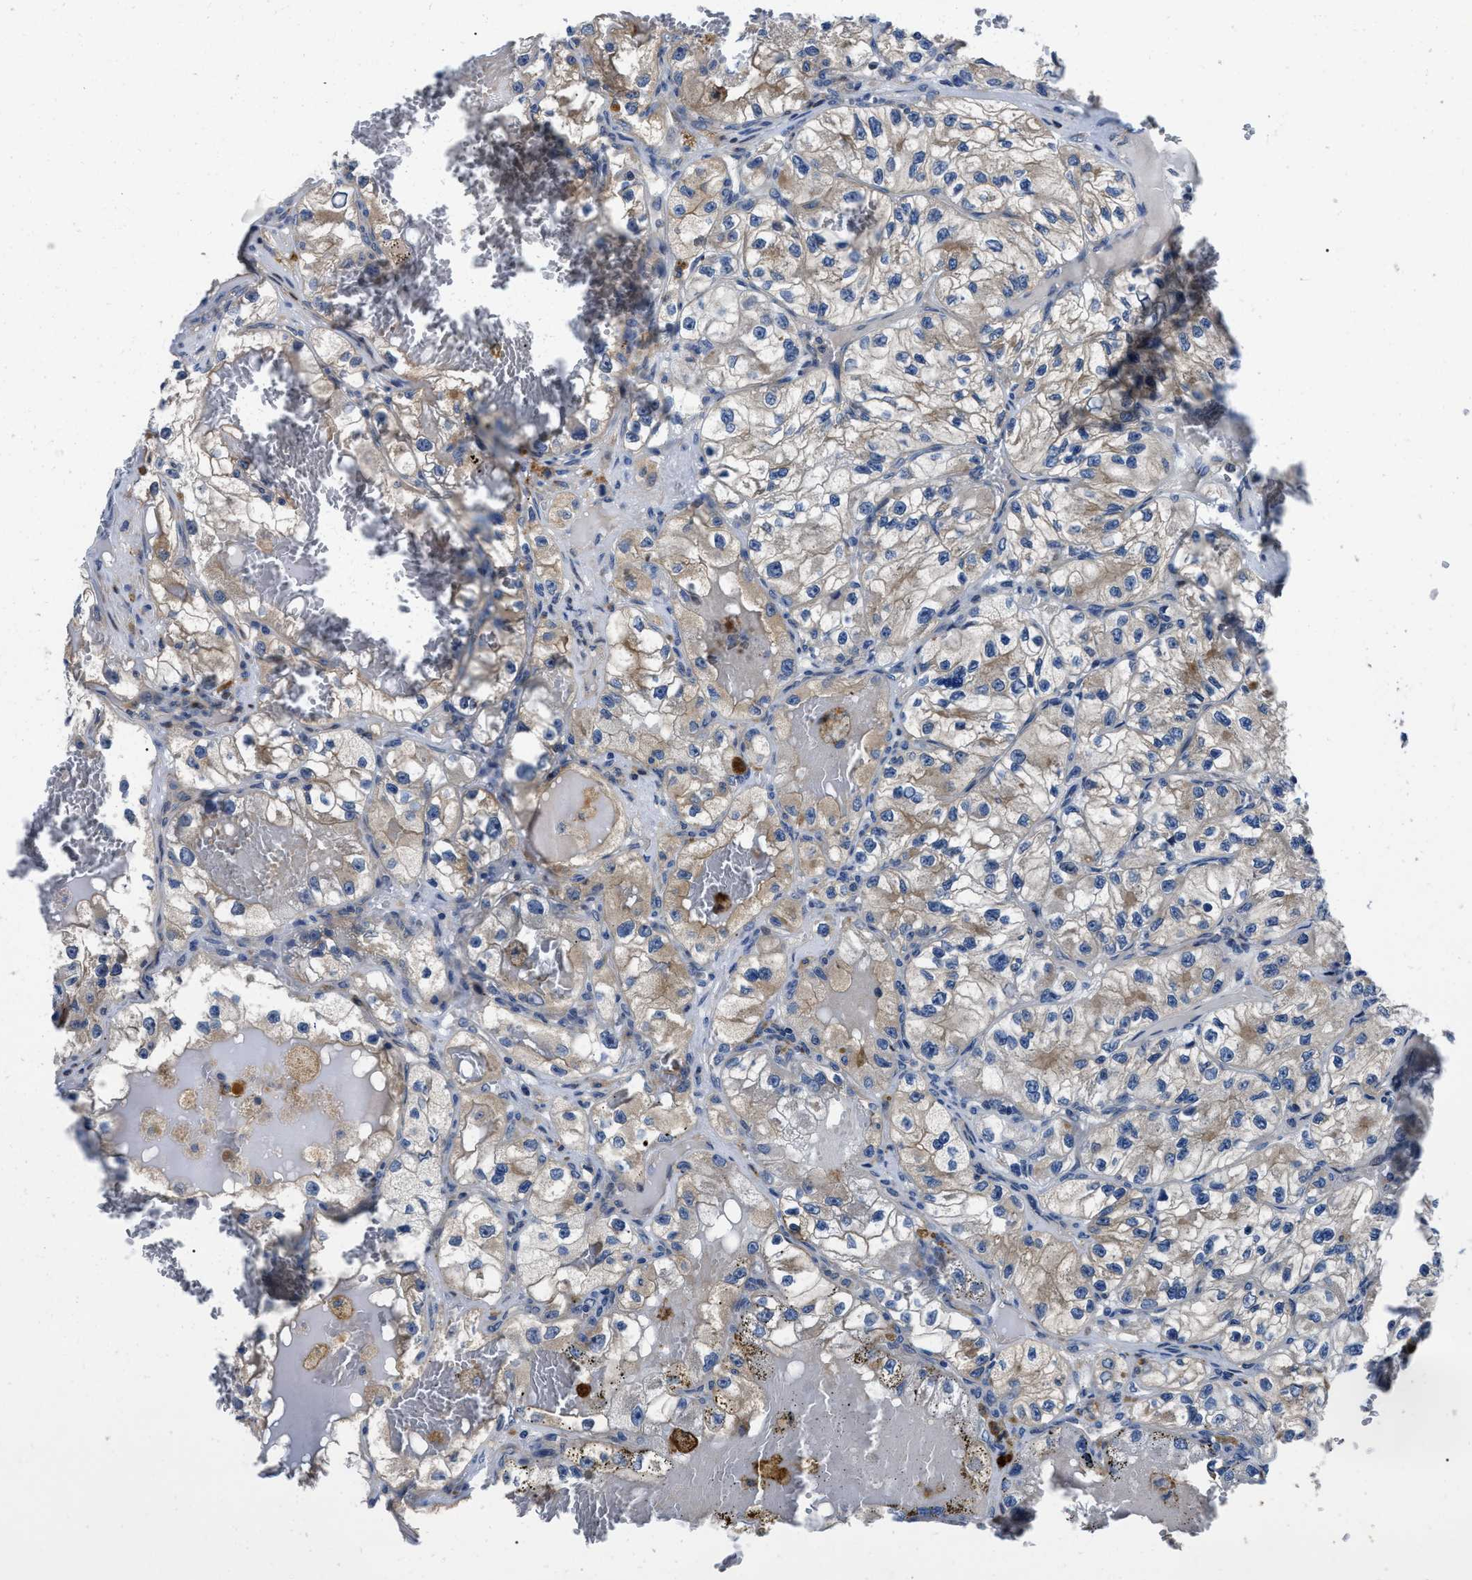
{"staining": {"intensity": "weak", "quantity": ">75%", "location": "cytoplasmic/membranous"}, "tissue": "renal cancer", "cell_type": "Tumor cells", "image_type": "cancer", "snomed": [{"axis": "morphology", "description": "Adenocarcinoma, NOS"}, {"axis": "topography", "description": "Kidney"}], "caption": "Immunohistochemical staining of human renal cancer (adenocarcinoma) reveals low levels of weak cytoplasmic/membranous protein staining in approximately >75% of tumor cells.", "gene": "PPWD1", "patient": {"sex": "female", "age": 57}}